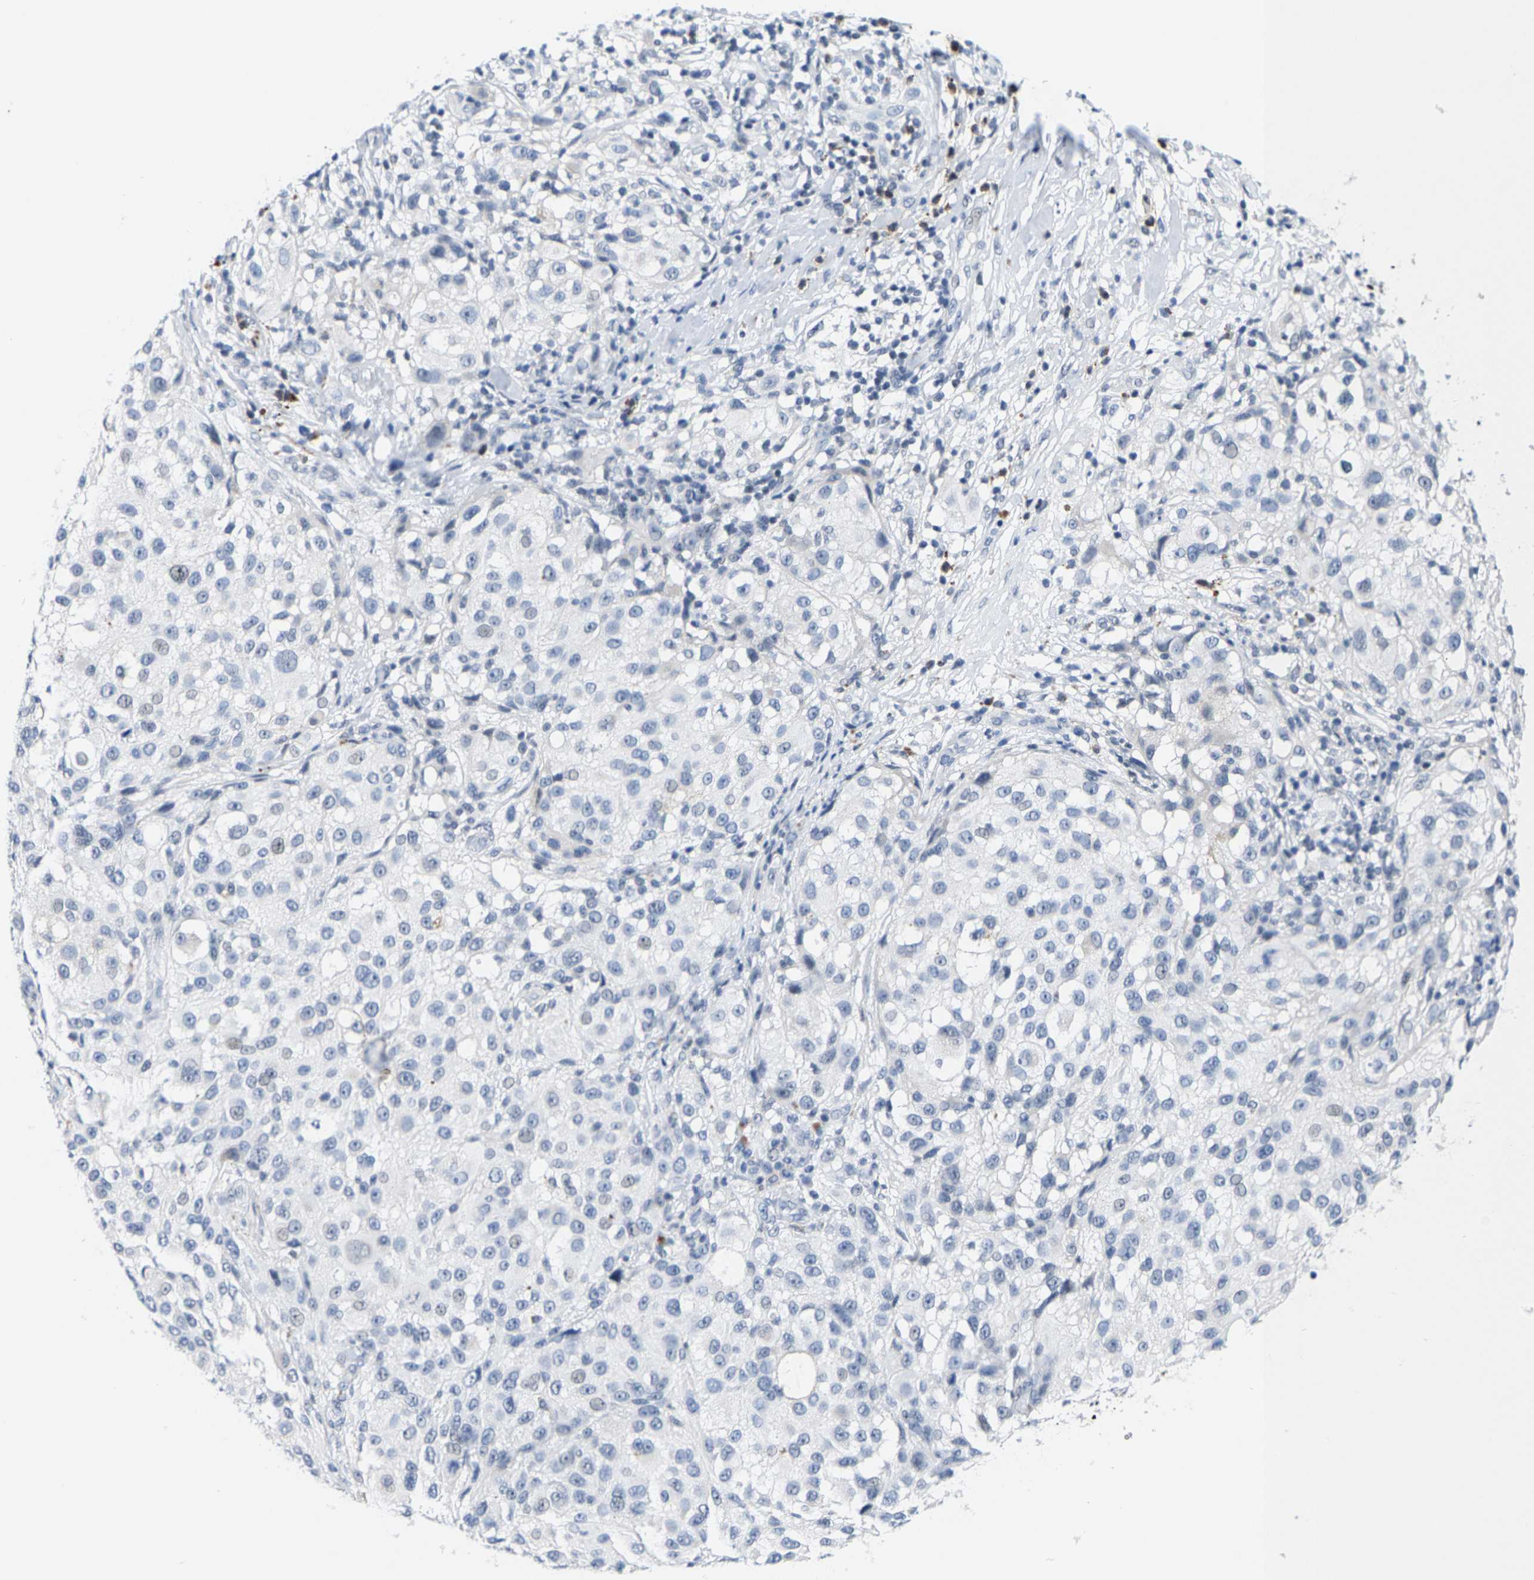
{"staining": {"intensity": "negative", "quantity": "none", "location": "none"}, "tissue": "melanoma", "cell_type": "Tumor cells", "image_type": "cancer", "snomed": [{"axis": "morphology", "description": "Necrosis, NOS"}, {"axis": "morphology", "description": "Malignant melanoma, NOS"}, {"axis": "topography", "description": "Skin"}], "caption": "Image shows no significant protein positivity in tumor cells of melanoma.", "gene": "SETD1B", "patient": {"sex": "female", "age": 87}}